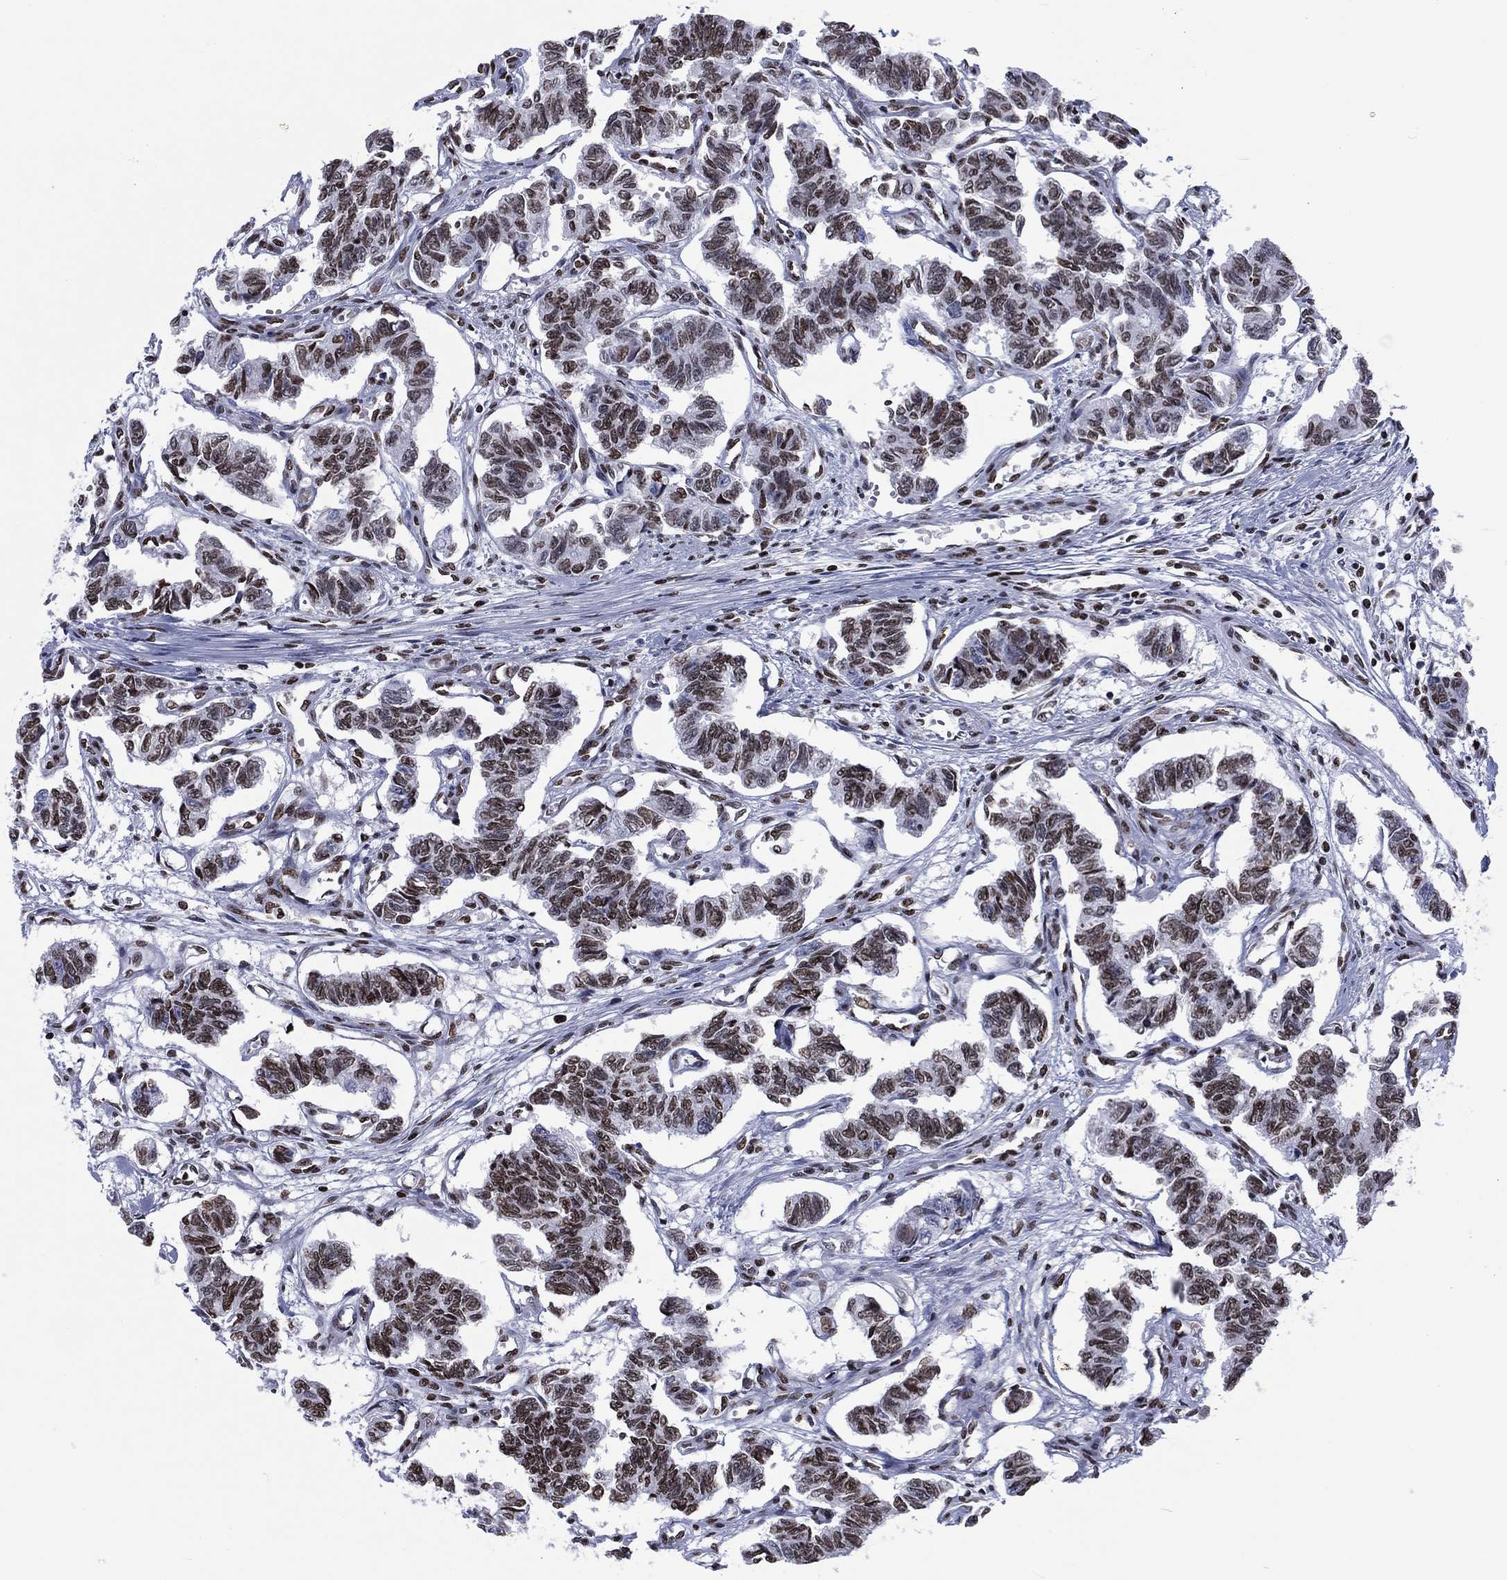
{"staining": {"intensity": "moderate", "quantity": "25%-75%", "location": "nuclear"}, "tissue": "carcinoid", "cell_type": "Tumor cells", "image_type": "cancer", "snomed": [{"axis": "morphology", "description": "Carcinoid, malignant, NOS"}, {"axis": "topography", "description": "Kidney"}], "caption": "Immunohistochemical staining of human carcinoid (malignant) exhibits medium levels of moderate nuclear protein expression in about 25%-75% of tumor cells. The staining was performed using DAB (3,3'-diaminobenzidine), with brown indicating positive protein expression. Nuclei are stained blue with hematoxylin.", "gene": "H1-5", "patient": {"sex": "female", "age": 41}}